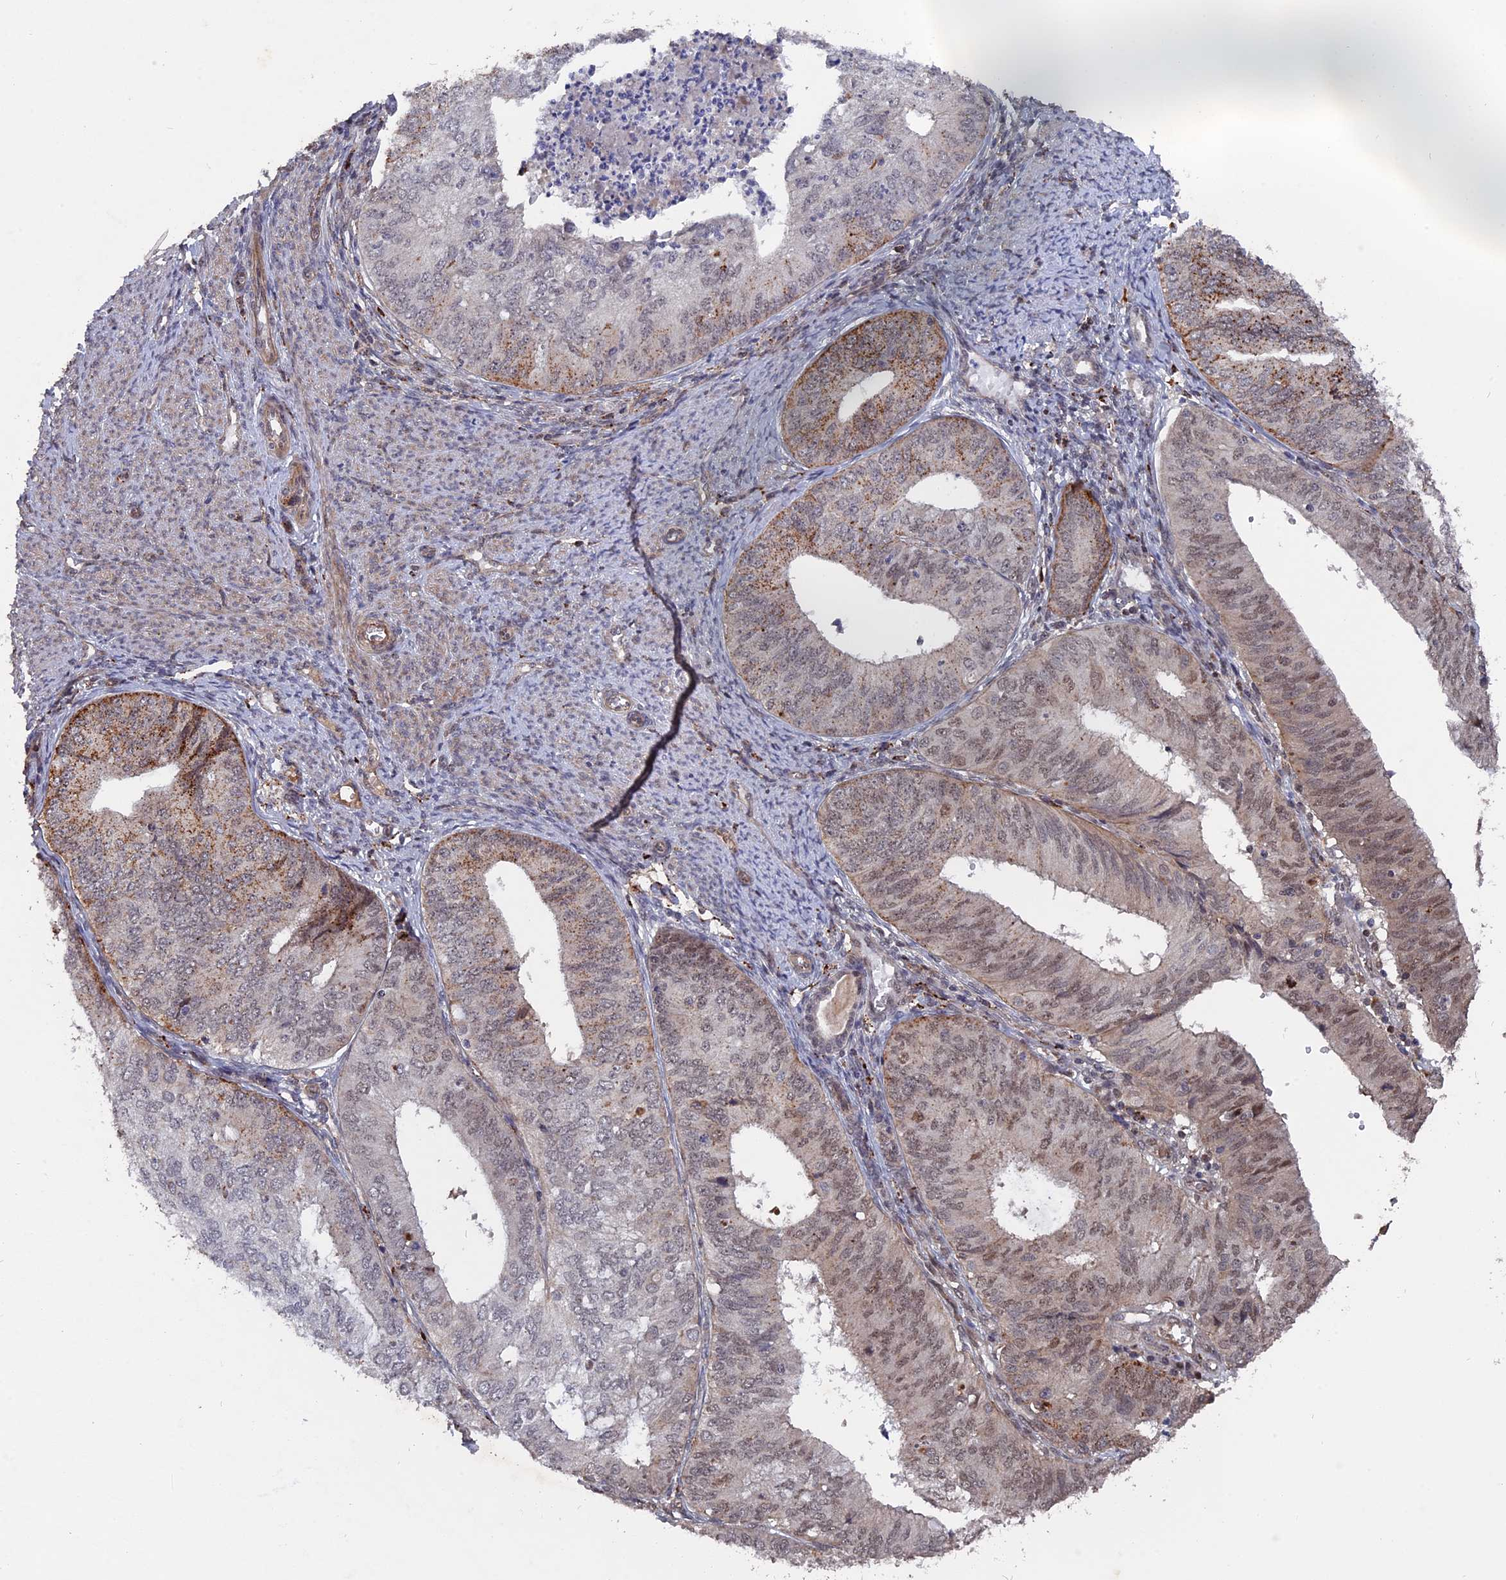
{"staining": {"intensity": "moderate", "quantity": "<25%", "location": "cytoplasmic/membranous,nuclear"}, "tissue": "endometrial cancer", "cell_type": "Tumor cells", "image_type": "cancer", "snomed": [{"axis": "morphology", "description": "Adenocarcinoma, NOS"}, {"axis": "topography", "description": "Endometrium"}], "caption": "Moderate cytoplasmic/membranous and nuclear protein expression is seen in about <25% of tumor cells in endometrial adenocarcinoma.", "gene": "NOSIP", "patient": {"sex": "female", "age": 68}}